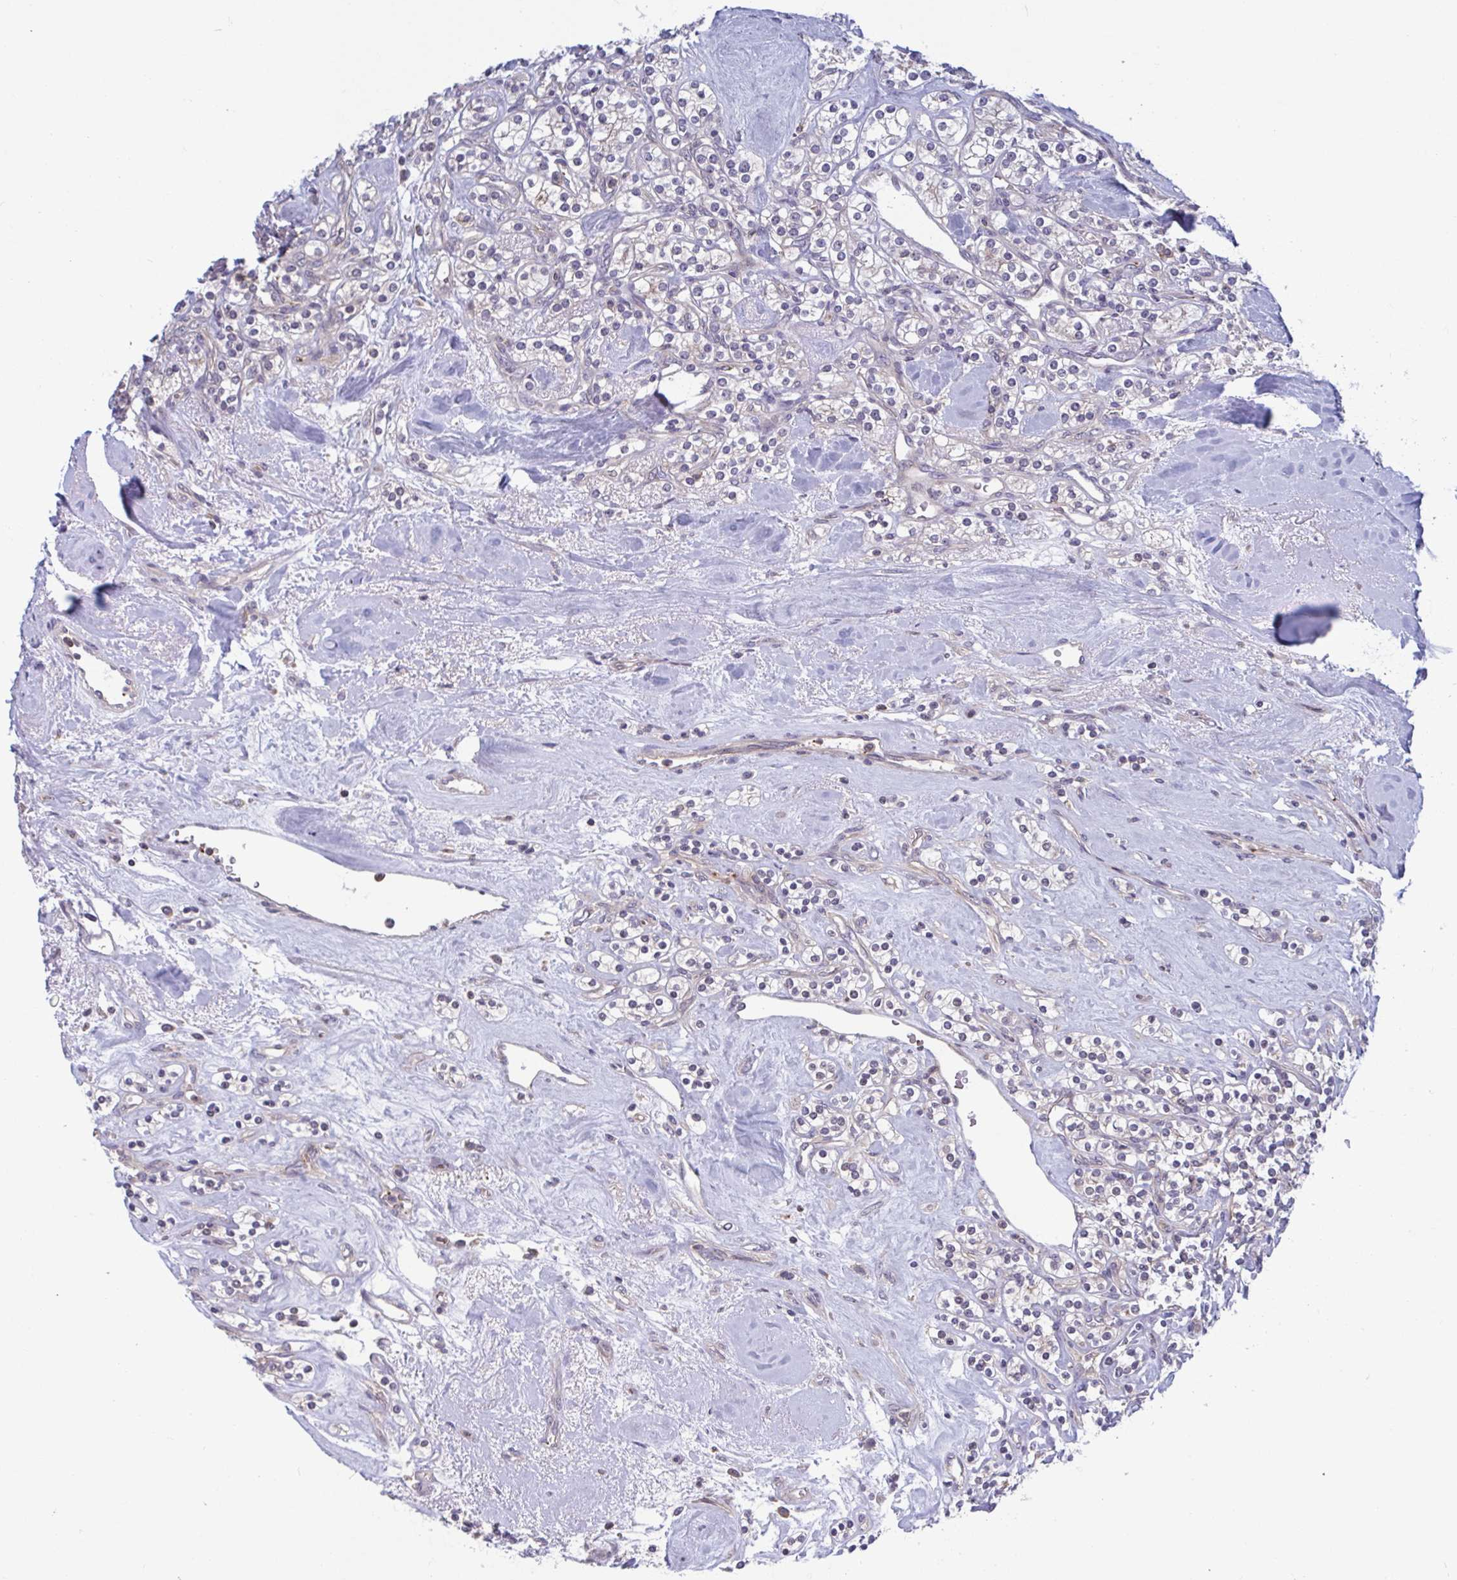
{"staining": {"intensity": "negative", "quantity": "none", "location": "none"}, "tissue": "renal cancer", "cell_type": "Tumor cells", "image_type": "cancer", "snomed": [{"axis": "morphology", "description": "Adenocarcinoma, NOS"}, {"axis": "topography", "description": "Kidney"}], "caption": "Tumor cells show no significant positivity in renal cancer.", "gene": "LRRC38", "patient": {"sex": "male", "age": 77}}